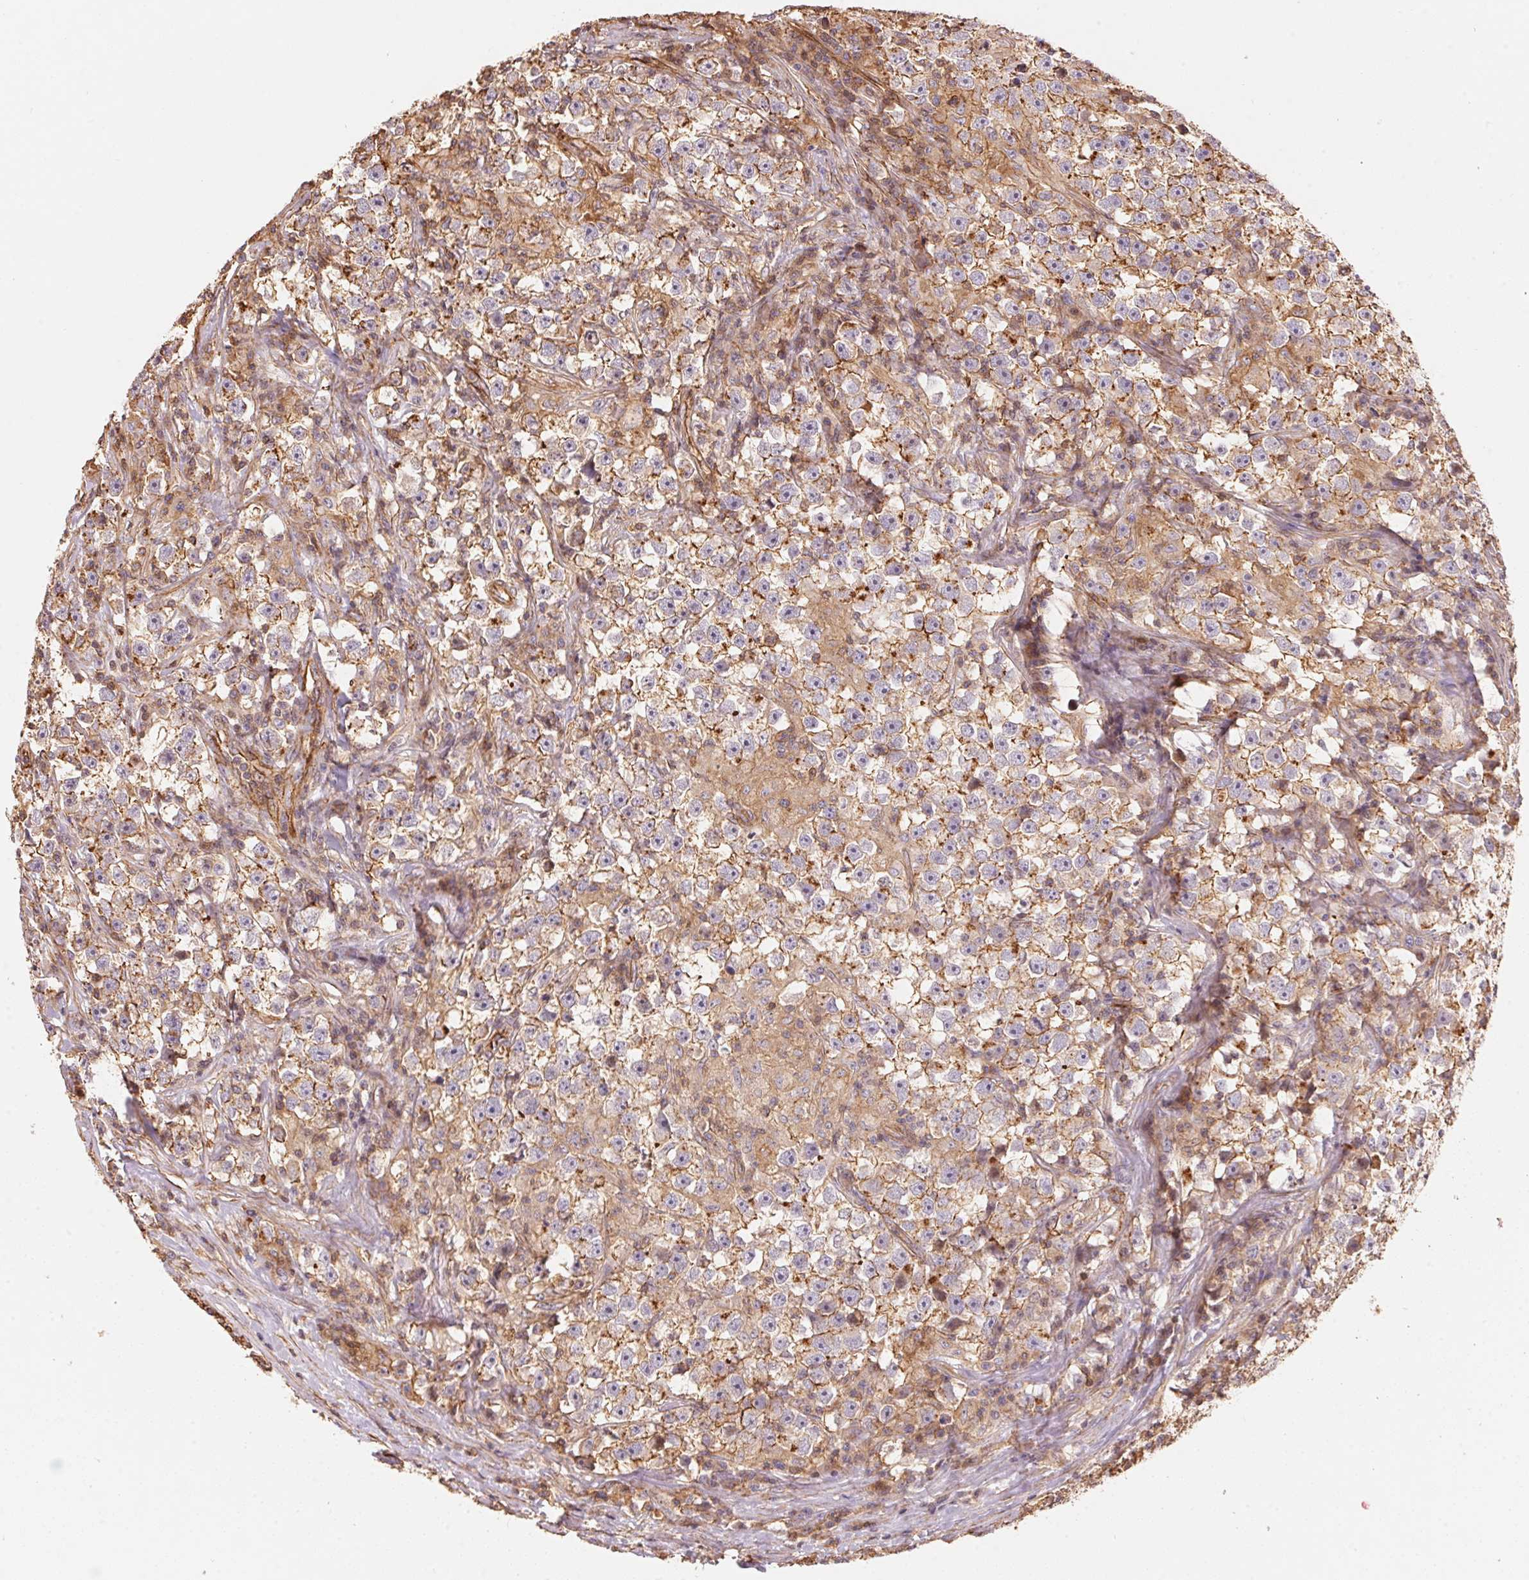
{"staining": {"intensity": "moderate", "quantity": ">75%", "location": "cytoplasmic/membranous"}, "tissue": "testis cancer", "cell_type": "Tumor cells", "image_type": "cancer", "snomed": [{"axis": "morphology", "description": "Seminoma, NOS"}, {"axis": "topography", "description": "Testis"}], "caption": "Testis seminoma stained with a brown dye shows moderate cytoplasmic/membranous positive staining in approximately >75% of tumor cells.", "gene": "FRAS1", "patient": {"sex": "male", "age": 33}}